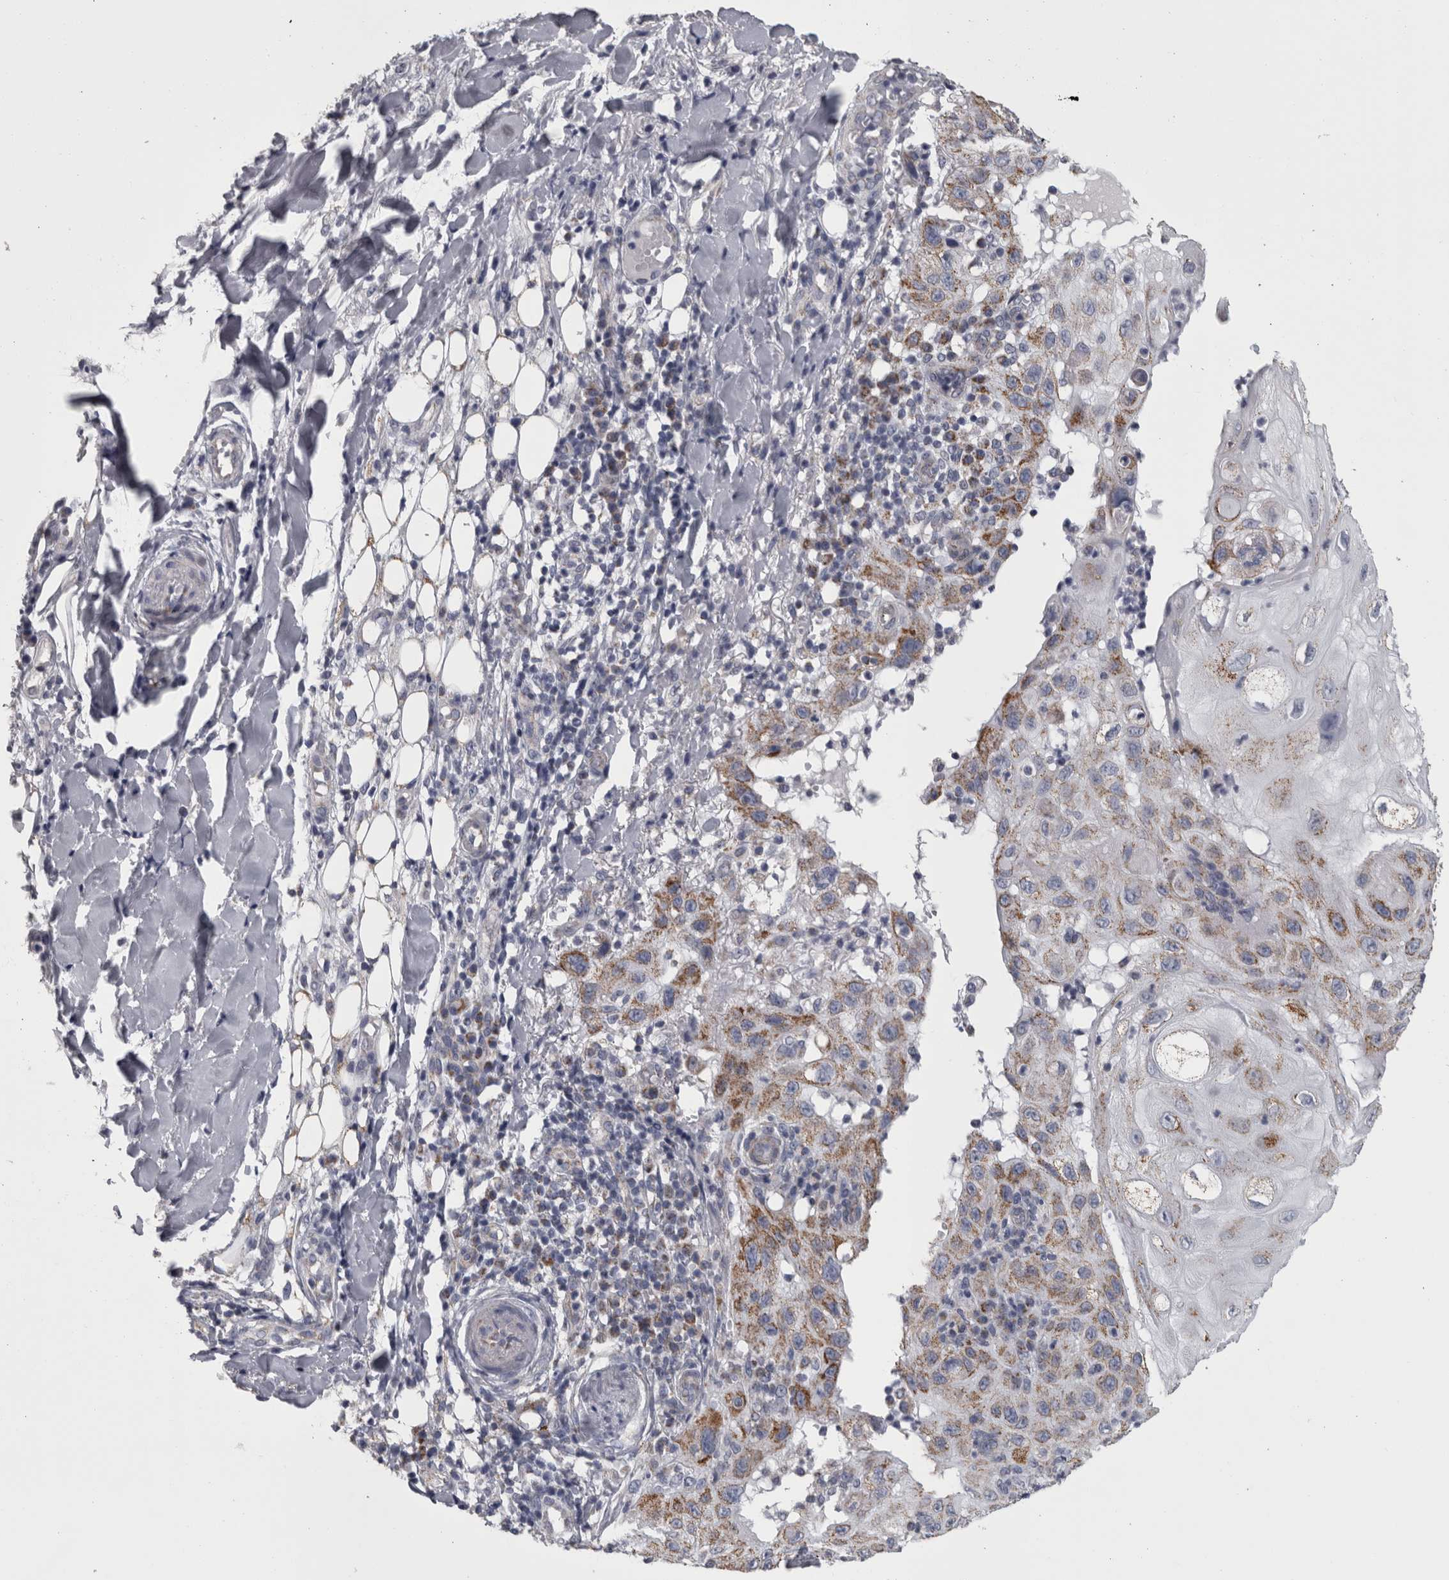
{"staining": {"intensity": "moderate", "quantity": ">75%", "location": "cytoplasmic/membranous"}, "tissue": "skin cancer", "cell_type": "Tumor cells", "image_type": "cancer", "snomed": [{"axis": "morphology", "description": "Normal tissue, NOS"}, {"axis": "morphology", "description": "Squamous cell carcinoma, NOS"}, {"axis": "topography", "description": "Skin"}], "caption": "DAB immunohistochemical staining of human skin cancer displays moderate cytoplasmic/membranous protein expression in about >75% of tumor cells.", "gene": "DBT", "patient": {"sex": "female", "age": 96}}